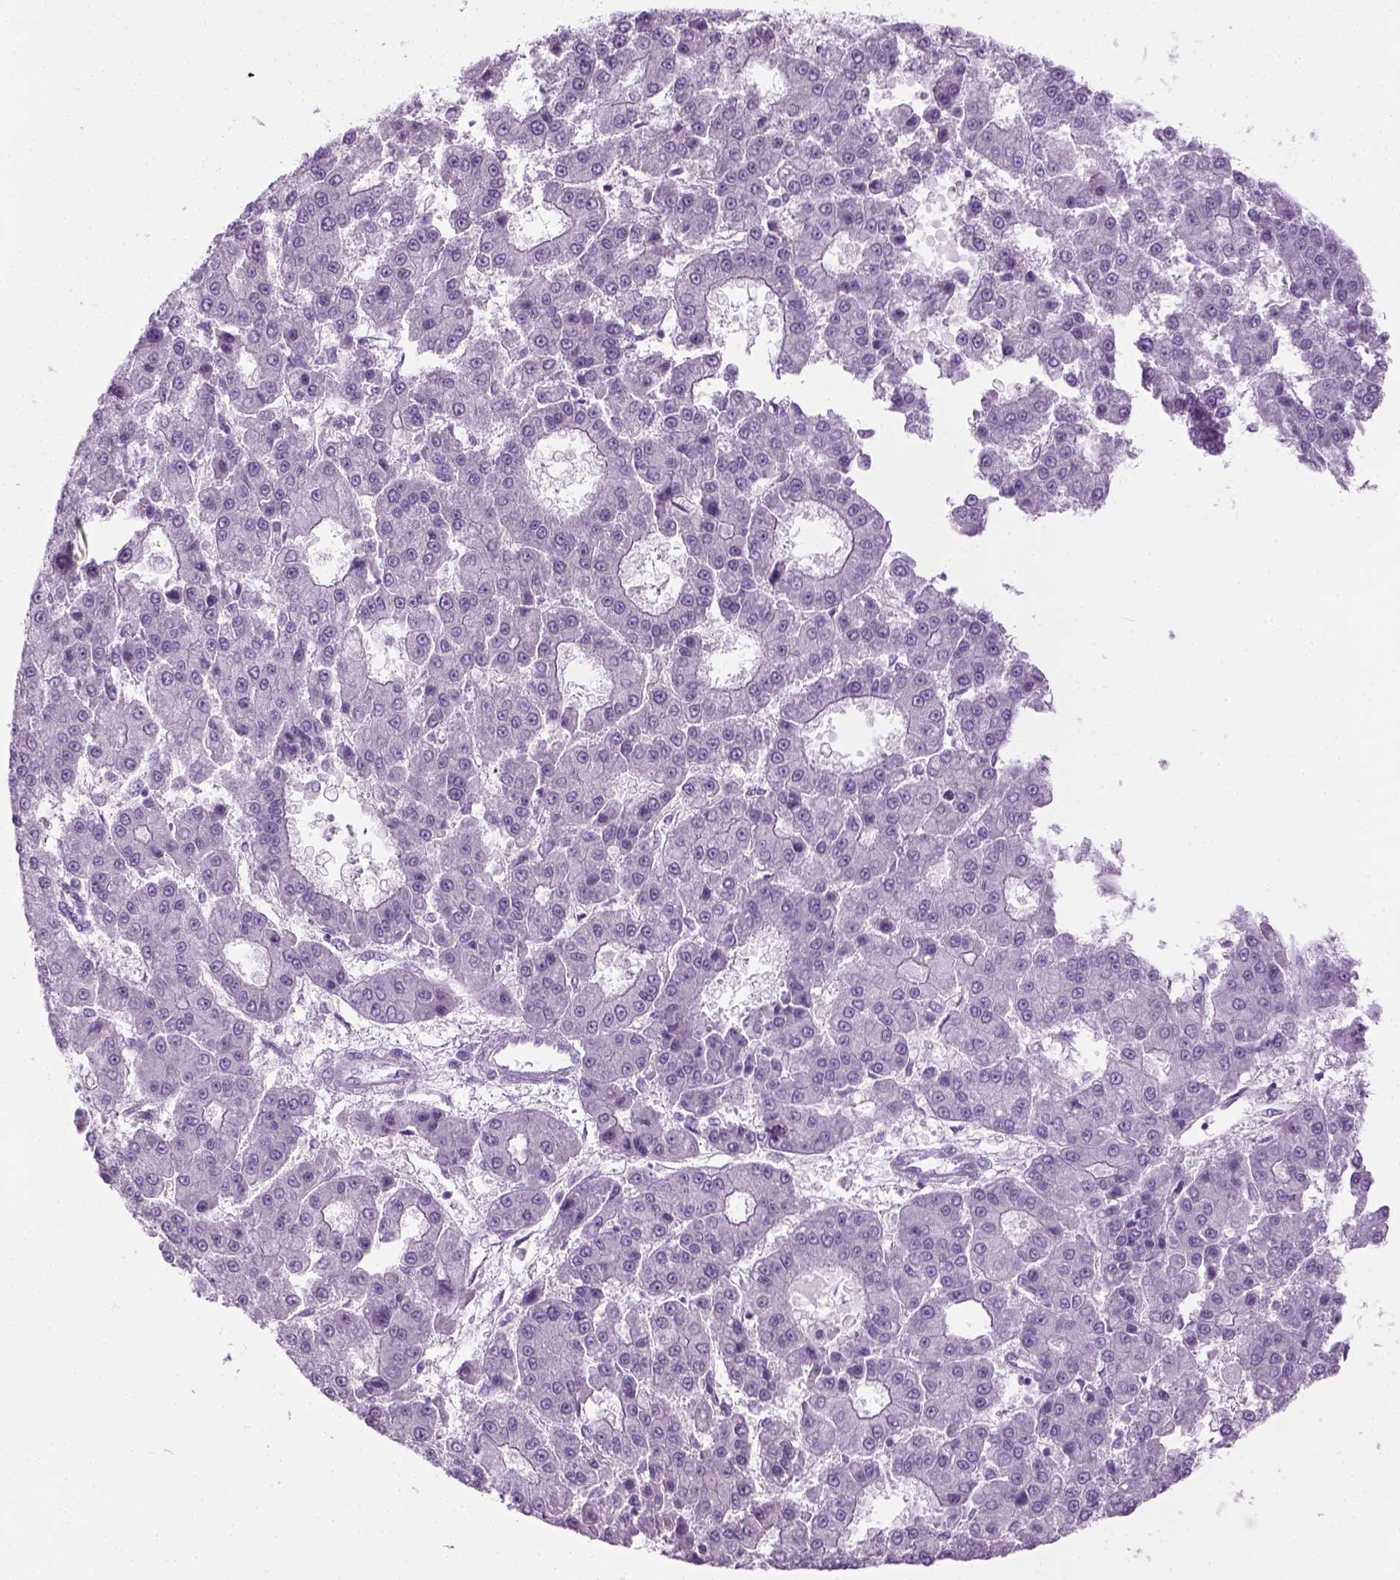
{"staining": {"intensity": "negative", "quantity": "none", "location": "none"}, "tissue": "liver cancer", "cell_type": "Tumor cells", "image_type": "cancer", "snomed": [{"axis": "morphology", "description": "Carcinoma, Hepatocellular, NOS"}, {"axis": "topography", "description": "Liver"}], "caption": "Micrograph shows no significant protein positivity in tumor cells of liver cancer (hepatocellular carcinoma). (DAB (3,3'-diaminobenzidine) IHC visualized using brightfield microscopy, high magnification).", "gene": "CIBAR2", "patient": {"sex": "male", "age": 70}}